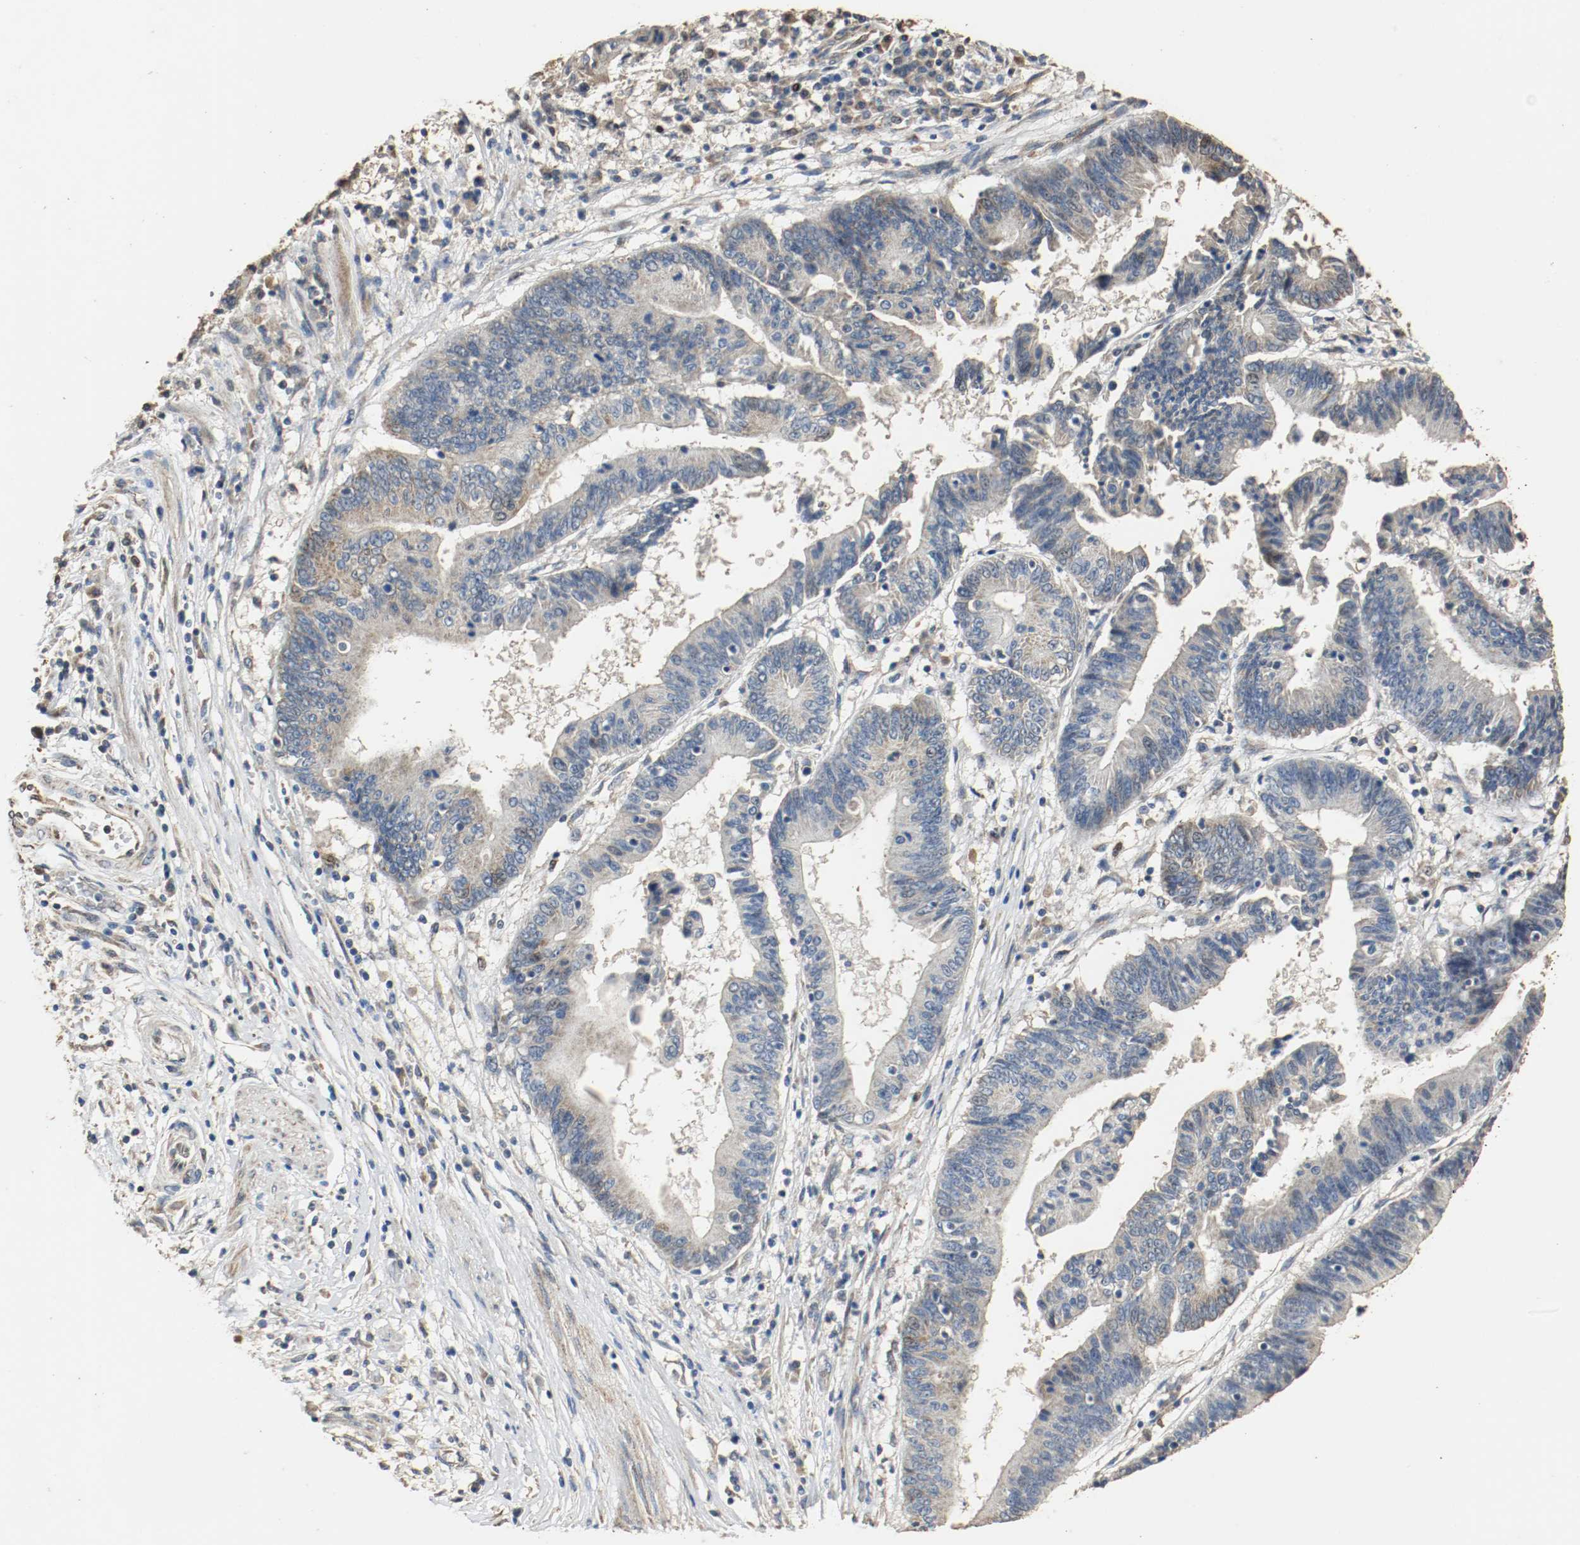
{"staining": {"intensity": "strong", "quantity": ">75%", "location": "cytoplasmic/membranous"}, "tissue": "pancreatic cancer", "cell_type": "Tumor cells", "image_type": "cancer", "snomed": [{"axis": "morphology", "description": "Adenocarcinoma, NOS"}, {"axis": "topography", "description": "Pancreas"}], "caption": "An immunohistochemistry (IHC) micrograph of tumor tissue is shown. Protein staining in brown highlights strong cytoplasmic/membranous positivity in pancreatic cancer (adenocarcinoma) within tumor cells.", "gene": "ALDH4A1", "patient": {"sex": "female", "age": 48}}